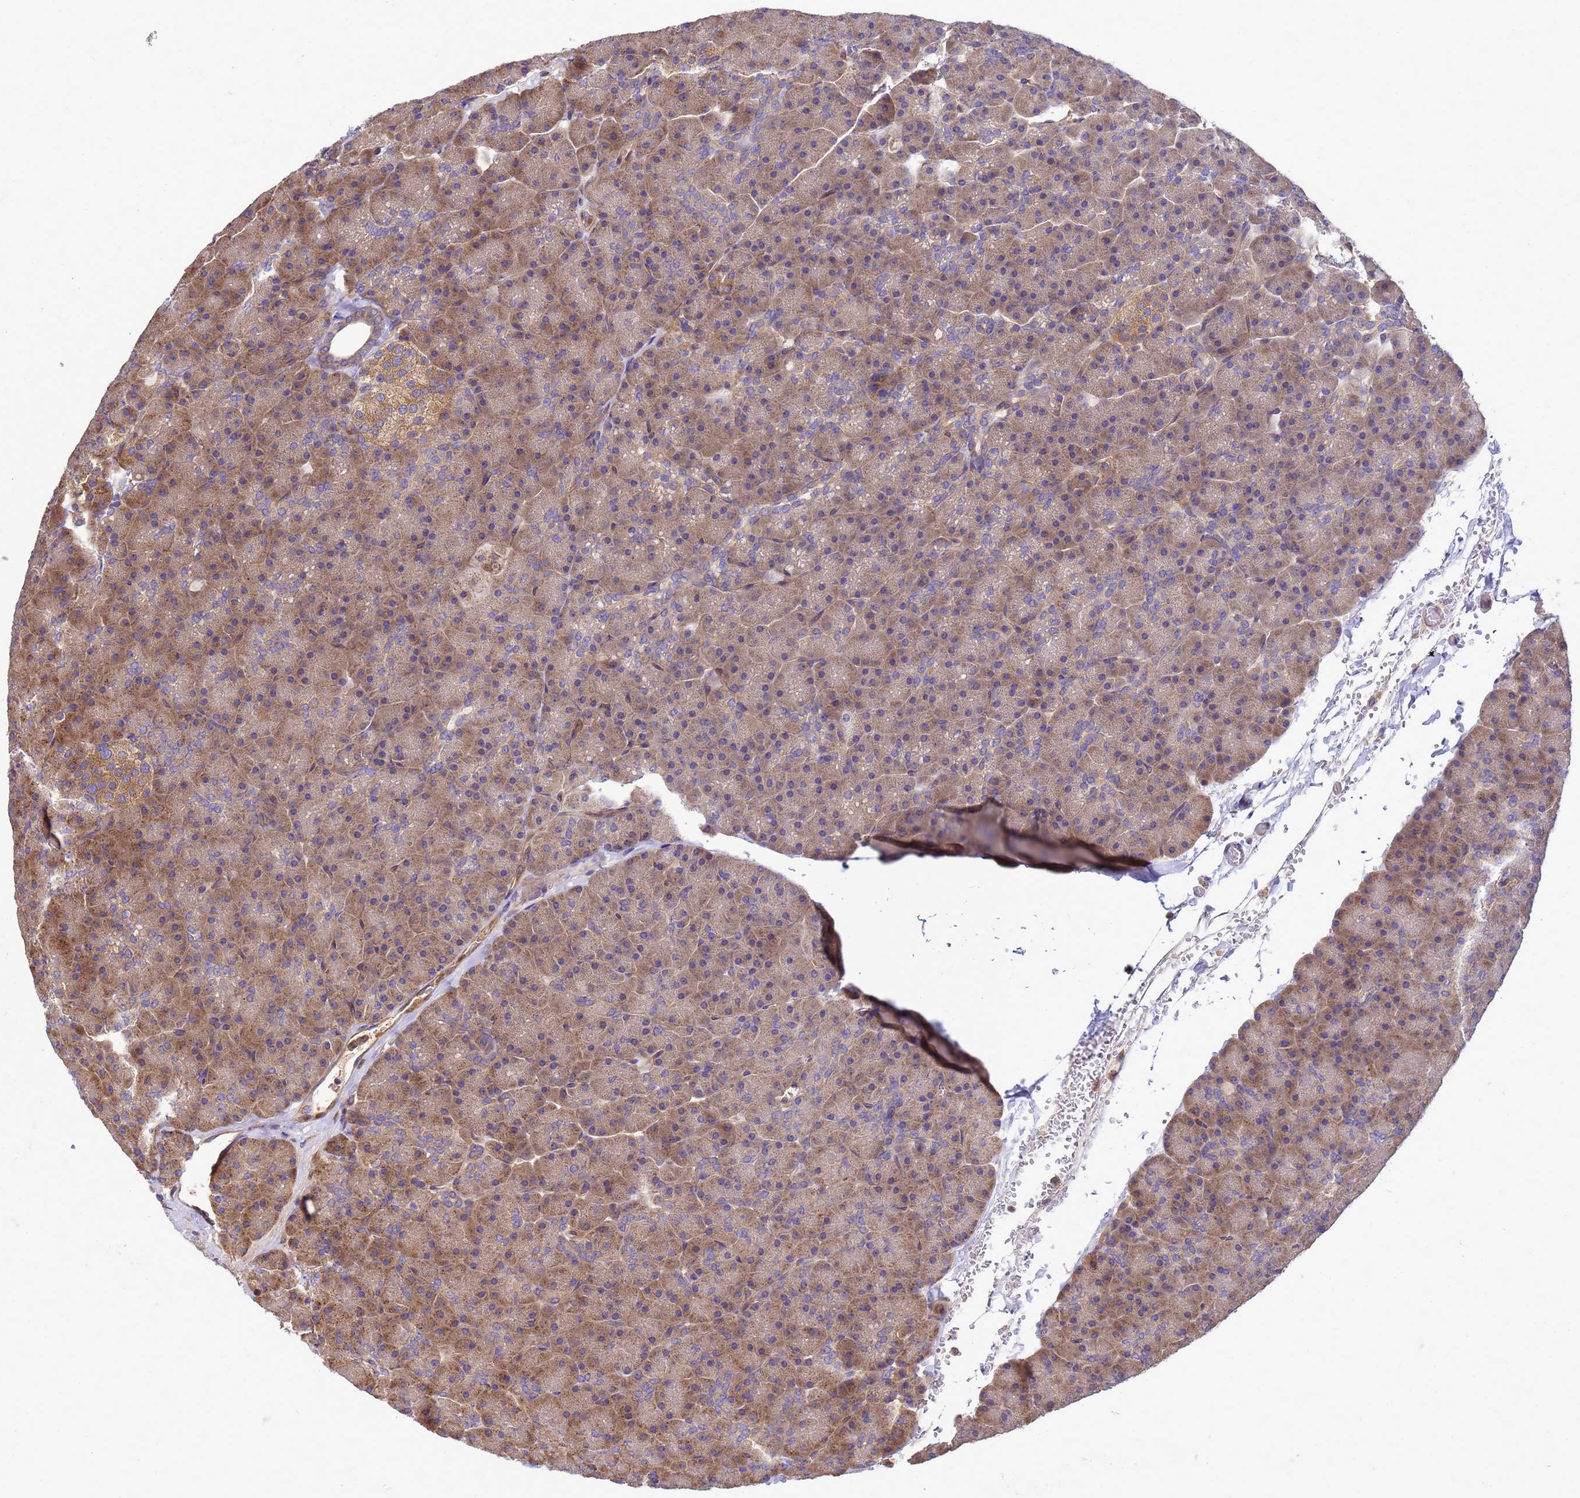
{"staining": {"intensity": "moderate", "quantity": ">75%", "location": "cytoplasmic/membranous"}, "tissue": "pancreas", "cell_type": "Exocrine glandular cells", "image_type": "normal", "snomed": [{"axis": "morphology", "description": "Normal tissue, NOS"}, {"axis": "topography", "description": "Pancreas"}], "caption": "A histopathology image of human pancreas stained for a protein reveals moderate cytoplasmic/membranous brown staining in exocrine glandular cells.", "gene": "BECN1", "patient": {"sex": "male", "age": 36}}